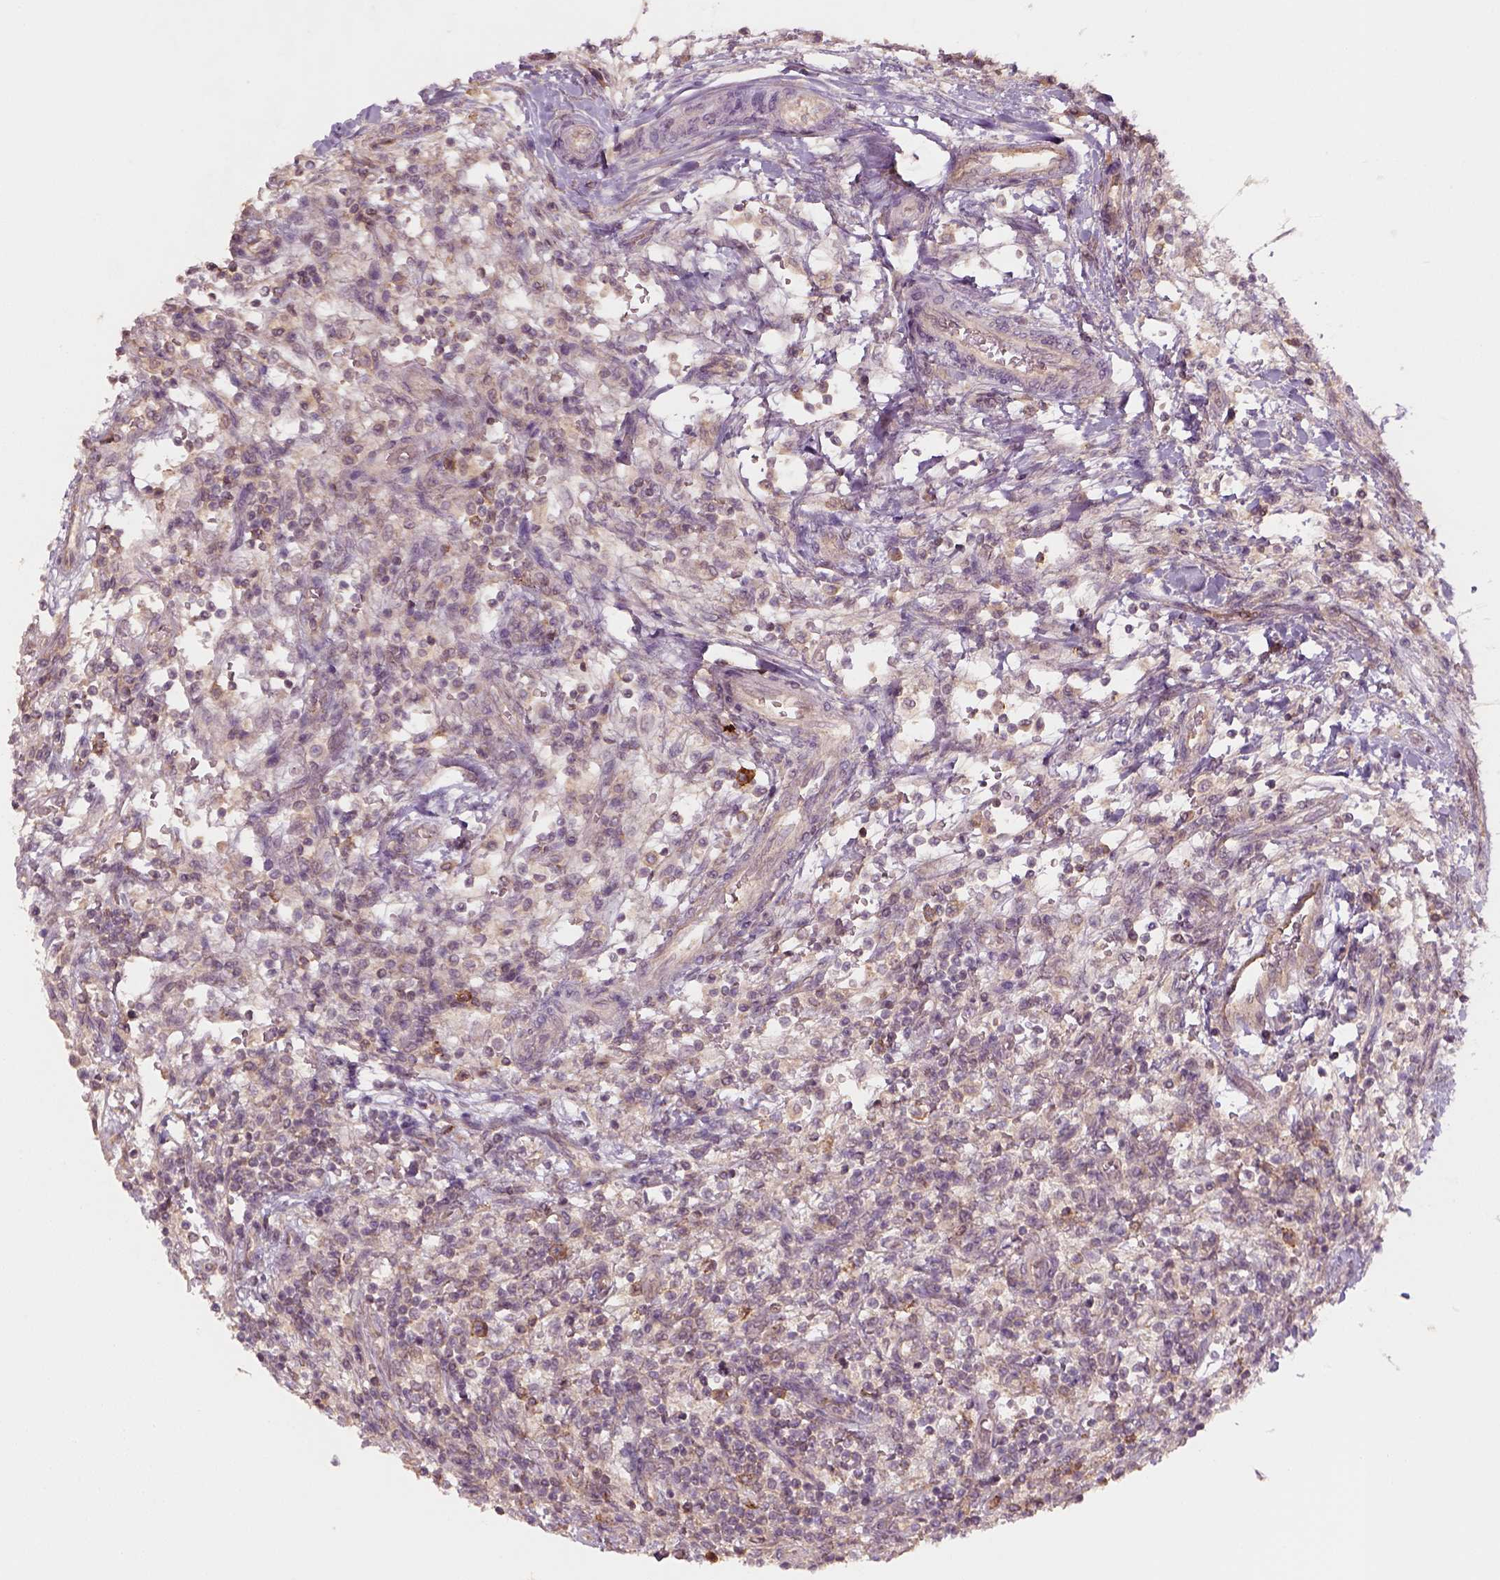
{"staining": {"intensity": "weak", "quantity": "<25%", "location": "cytoplasmic/membranous"}, "tissue": "testis cancer", "cell_type": "Tumor cells", "image_type": "cancer", "snomed": [{"axis": "morphology", "description": "Seminoma, NOS"}, {"axis": "topography", "description": "Testis"}], "caption": "IHC image of human testis cancer (seminoma) stained for a protein (brown), which exhibits no positivity in tumor cells.", "gene": "AQP9", "patient": {"sex": "male", "age": 34}}